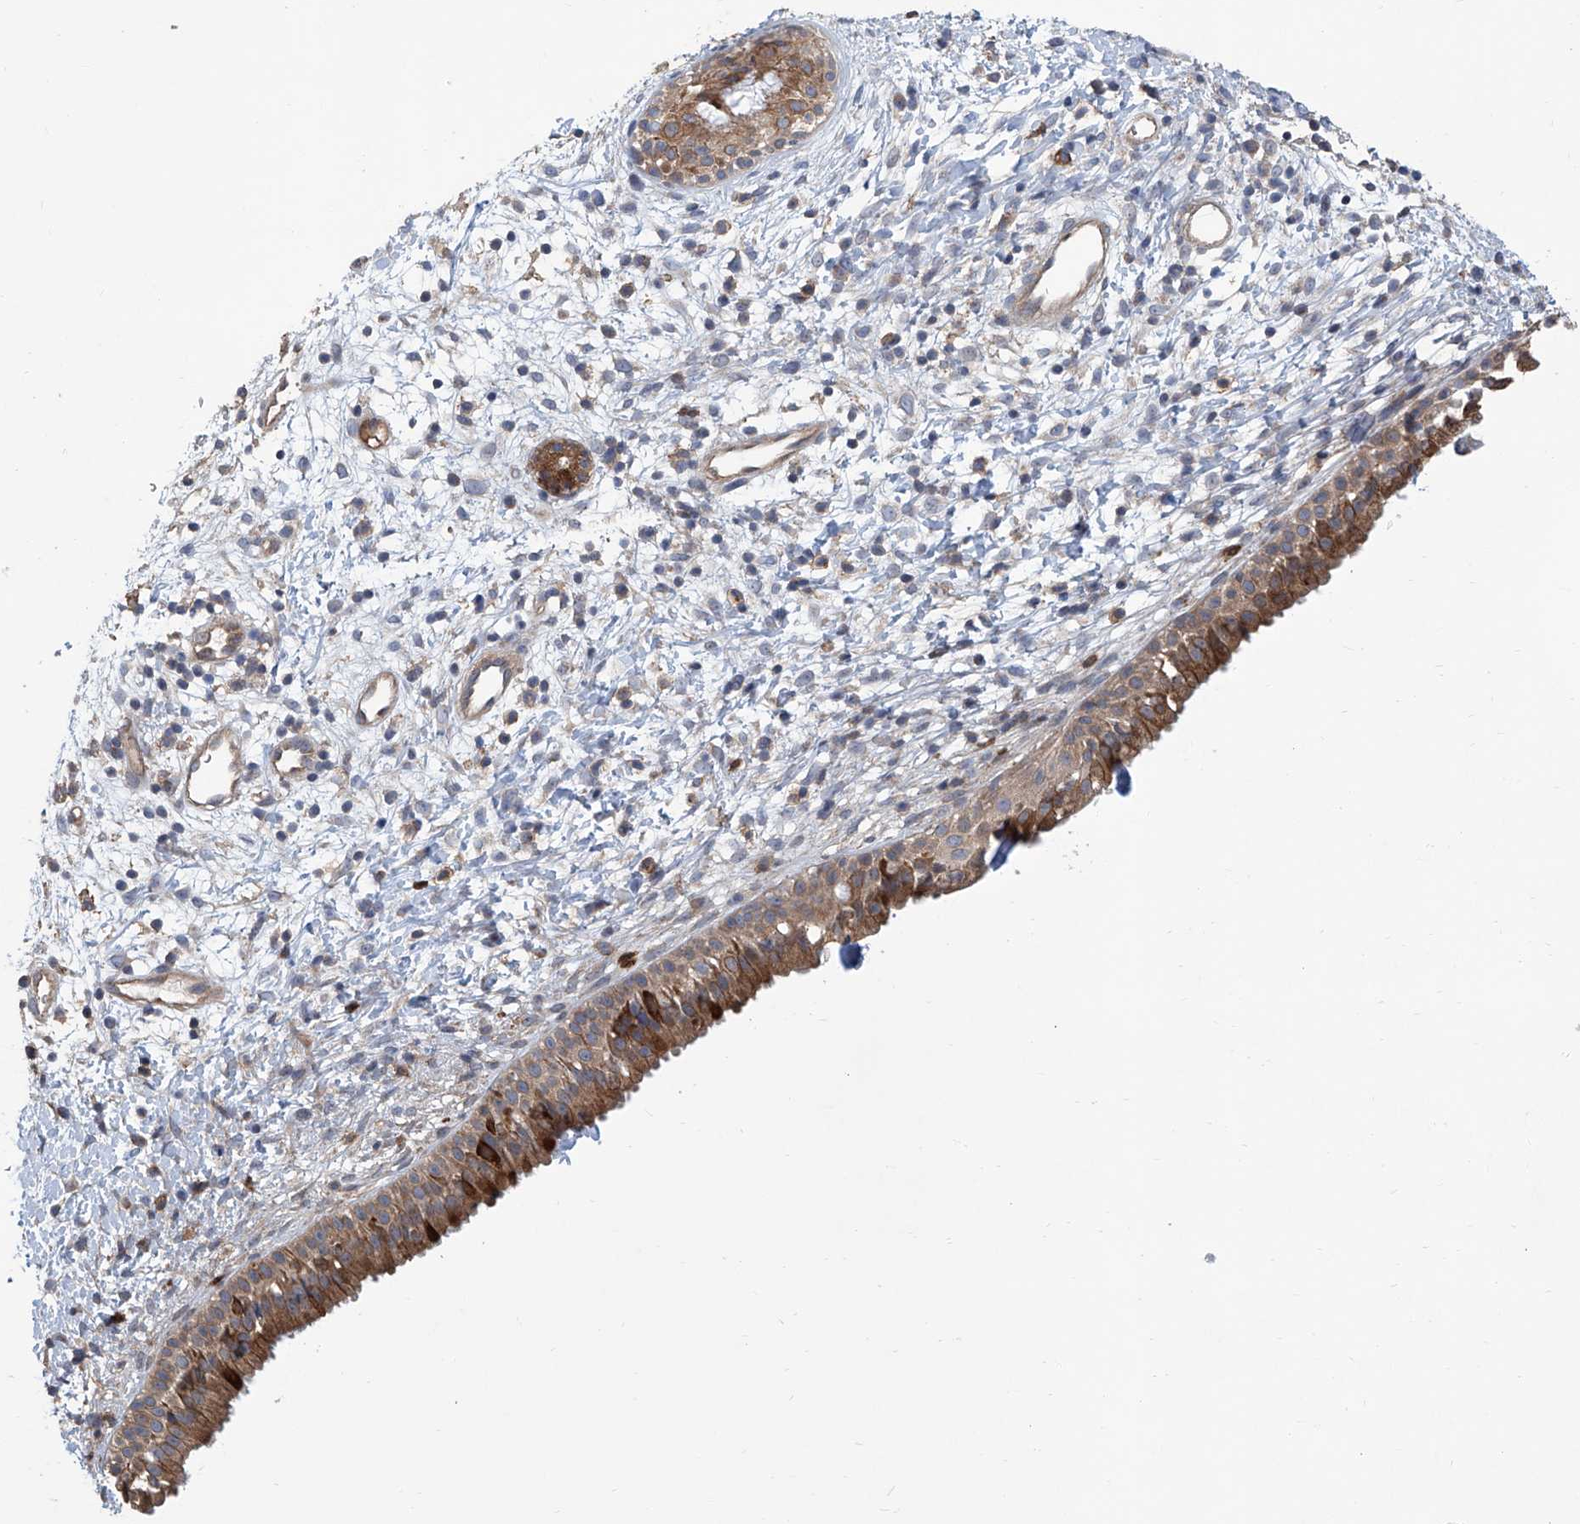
{"staining": {"intensity": "strong", "quantity": ">75%", "location": "cytoplasmic/membranous"}, "tissue": "nasopharynx", "cell_type": "Respiratory epithelial cells", "image_type": "normal", "snomed": [{"axis": "morphology", "description": "Normal tissue, NOS"}, {"axis": "topography", "description": "Nasopharynx"}], "caption": "This photomicrograph shows IHC staining of normal human nasopharynx, with high strong cytoplasmic/membranous staining in about >75% of respiratory epithelial cells.", "gene": "EIF2D", "patient": {"sex": "male", "age": 22}}